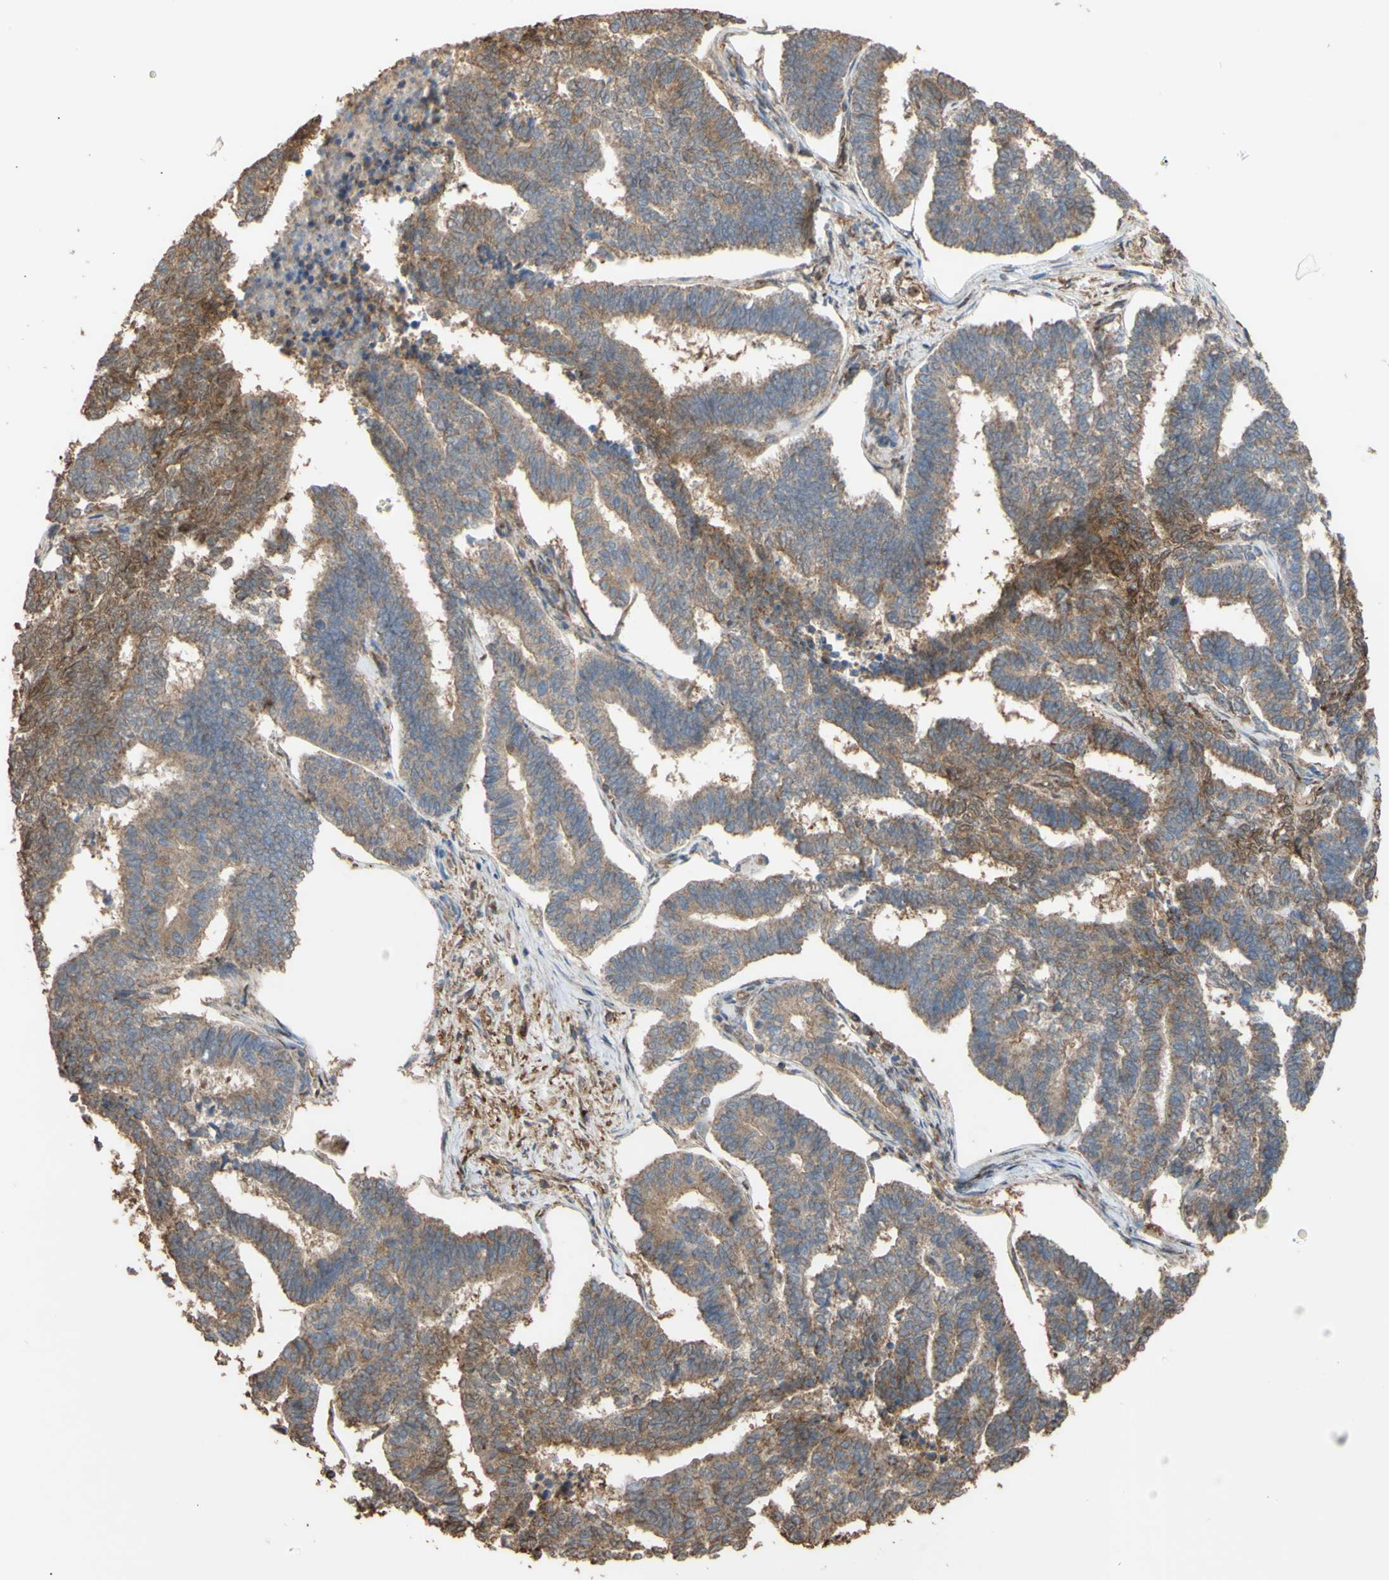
{"staining": {"intensity": "weak", "quantity": ">75%", "location": "cytoplasmic/membranous"}, "tissue": "endometrial cancer", "cell_type": "Tumor cells", "image_type": "cancer", "snomed": [{"axis": "morphology", "description": "Adenocarcinoma, NOS"}, {"axis": "topography", "description": "Endometrium"}], "caption": "A low amount of weak cytoplasmic/membranous positivity is appreciated in approximately >75% of tumor cells in endometrial adenocarcinoma tissue.", "gene": "ALDH9A1", "patient": {"sex": "female", "age": 70}}